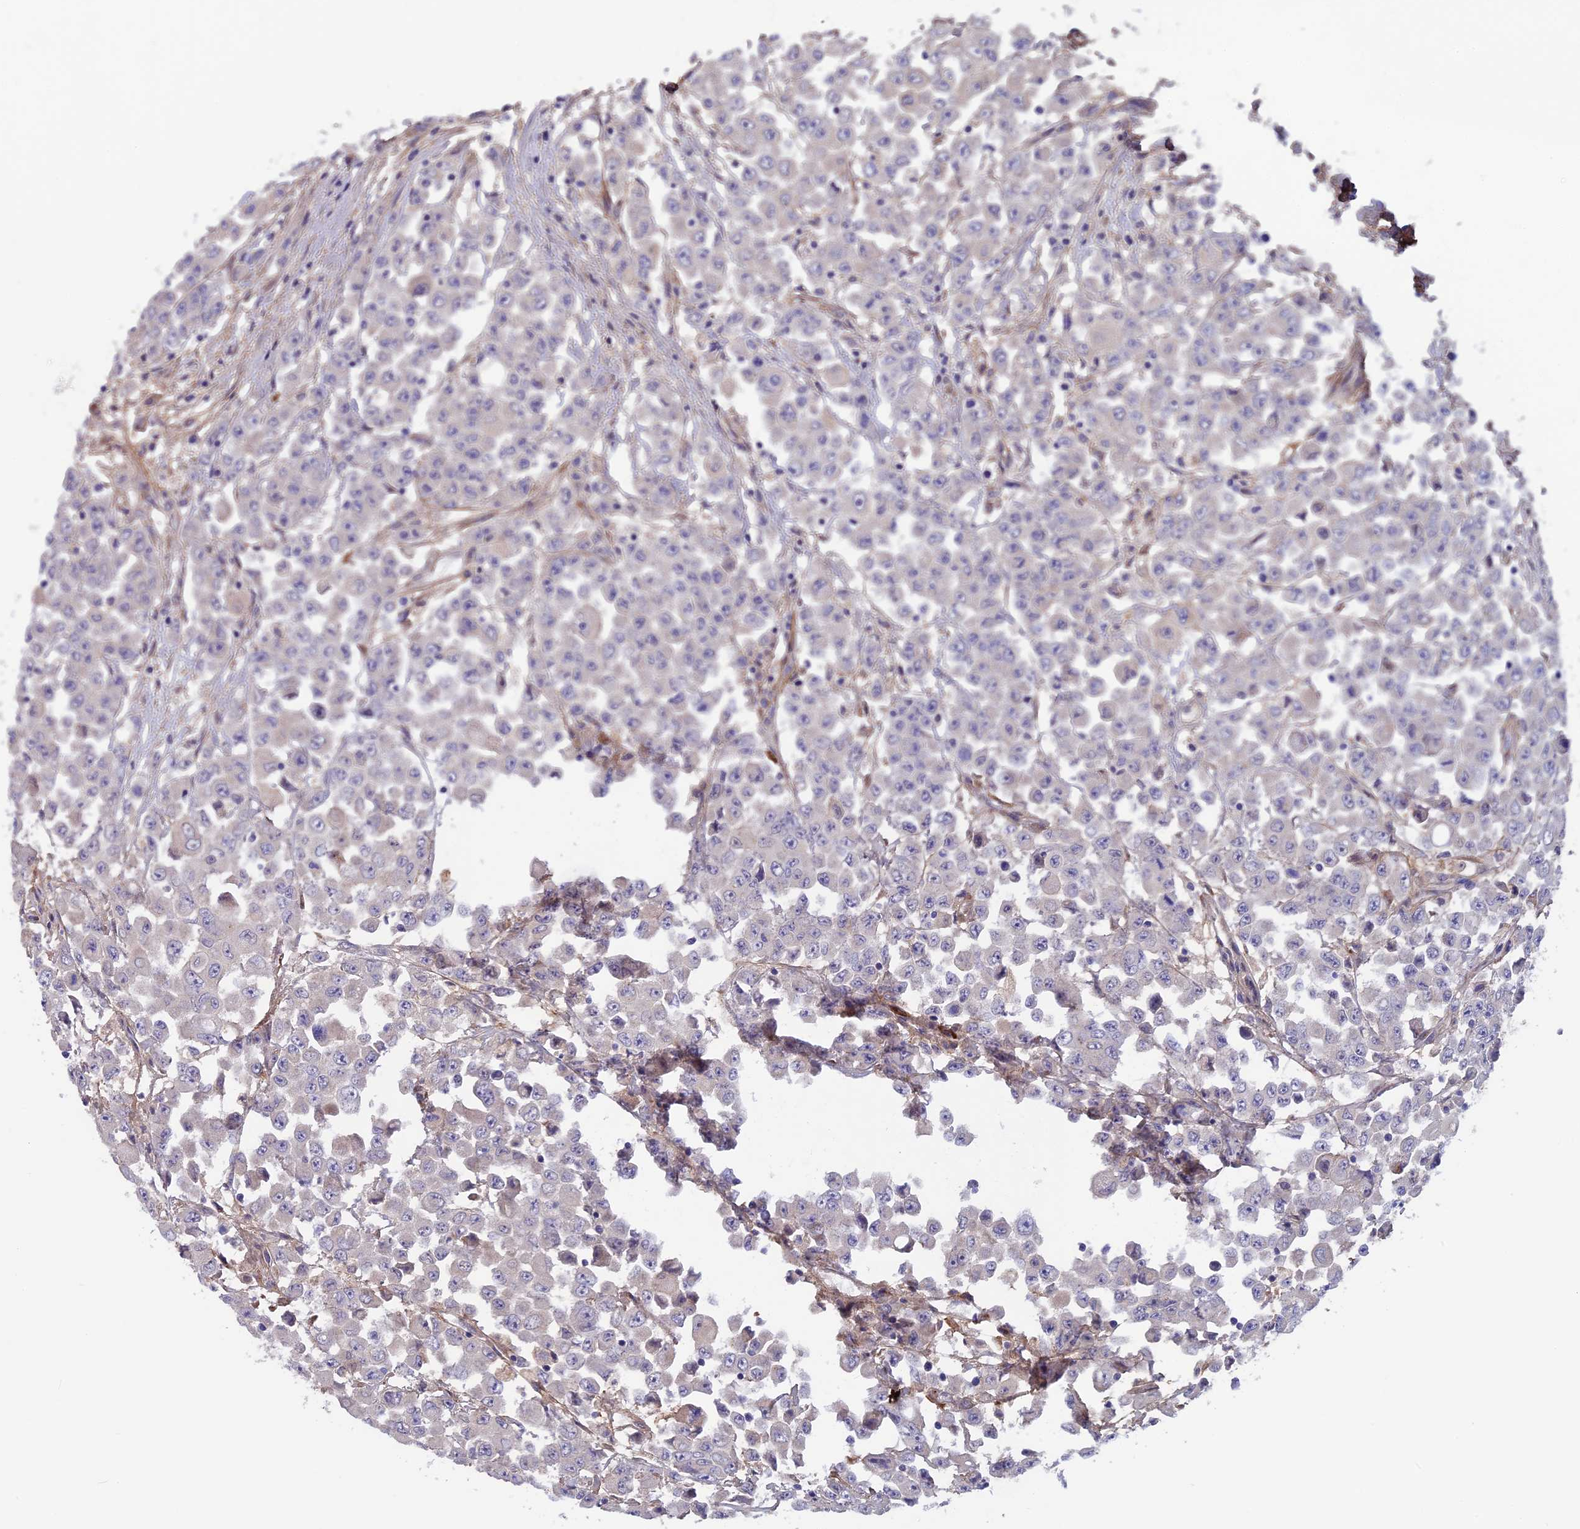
{"staining": {"intensity": "negative", "quantity": "none", "location": "none"}, "tissue": "colorectal cancer", "cell_type": "Tumor cells", "image_type": "cancer", "snomed": [{"axis": "morphology", "description": "Adenocarcinoma, NOS"}, {"axis": "topography", "description": "Colon"}], "caption": "Immunohistochemical staining of human colorectal cancer (adenocarcinoma) exhibits no significant staining in tumor cells.", "gene": "COL4A3", "patient": {"sex": "male", "age": 51}}